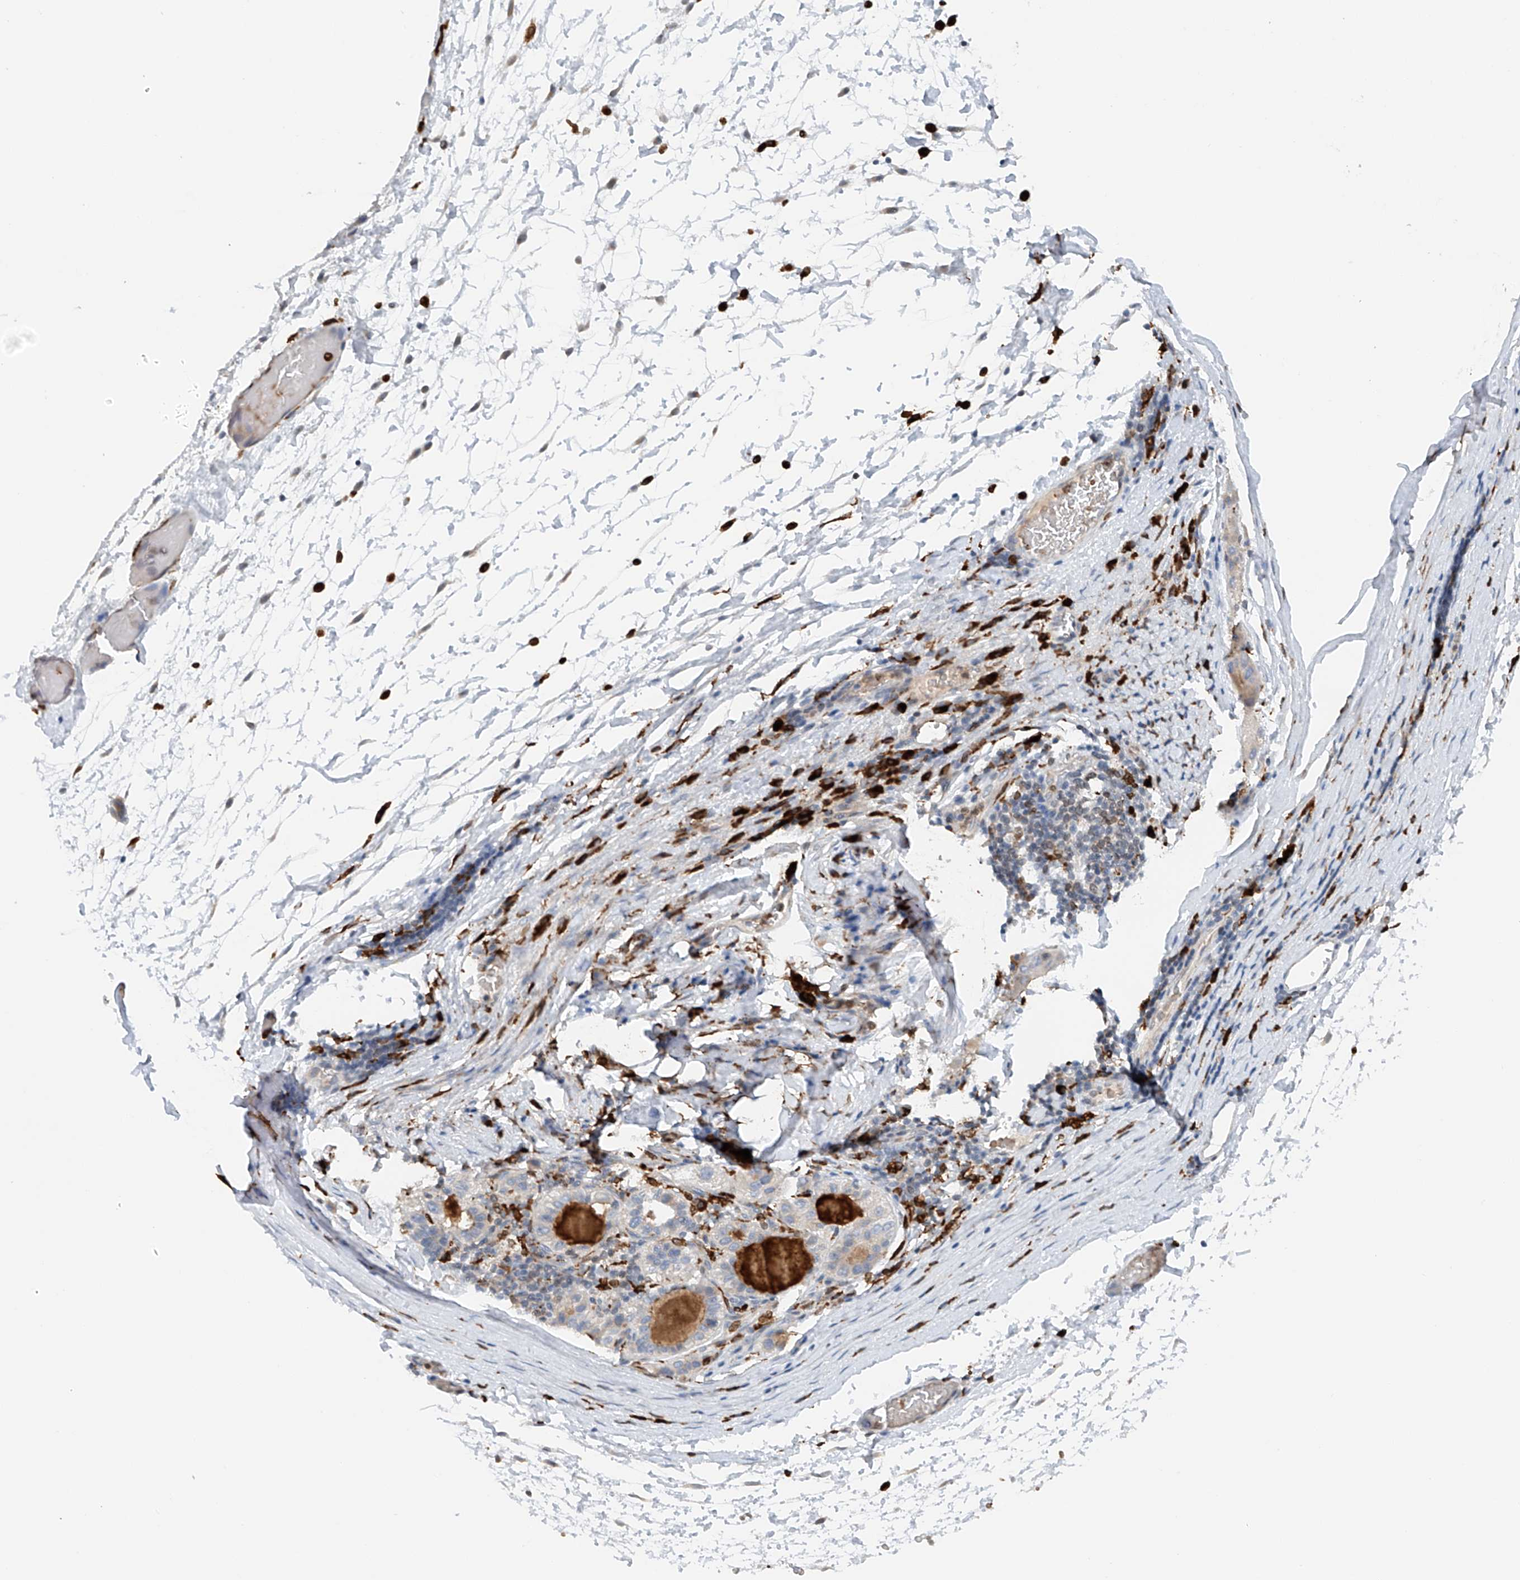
{"staining": {"intensity": "negative", "quantity": "none", "location": "none"}, "tissue": "liver cancer", "cell_type": "Tumor cells", "image_type": "cancer", "snomed": [{"axis": "morphology", "description": "Carcinoma, Hepatocellular, NOS"}, {"axis": "topography", "description": "Liver"}], "caption": "DAB (3,3'-diaminobenzidine) immunohistochemical staining of human liver cancer shows no significant staining in tumor cells.", "gene": "TBXAS1", "patient": {"sex": "male", "age": 80}}